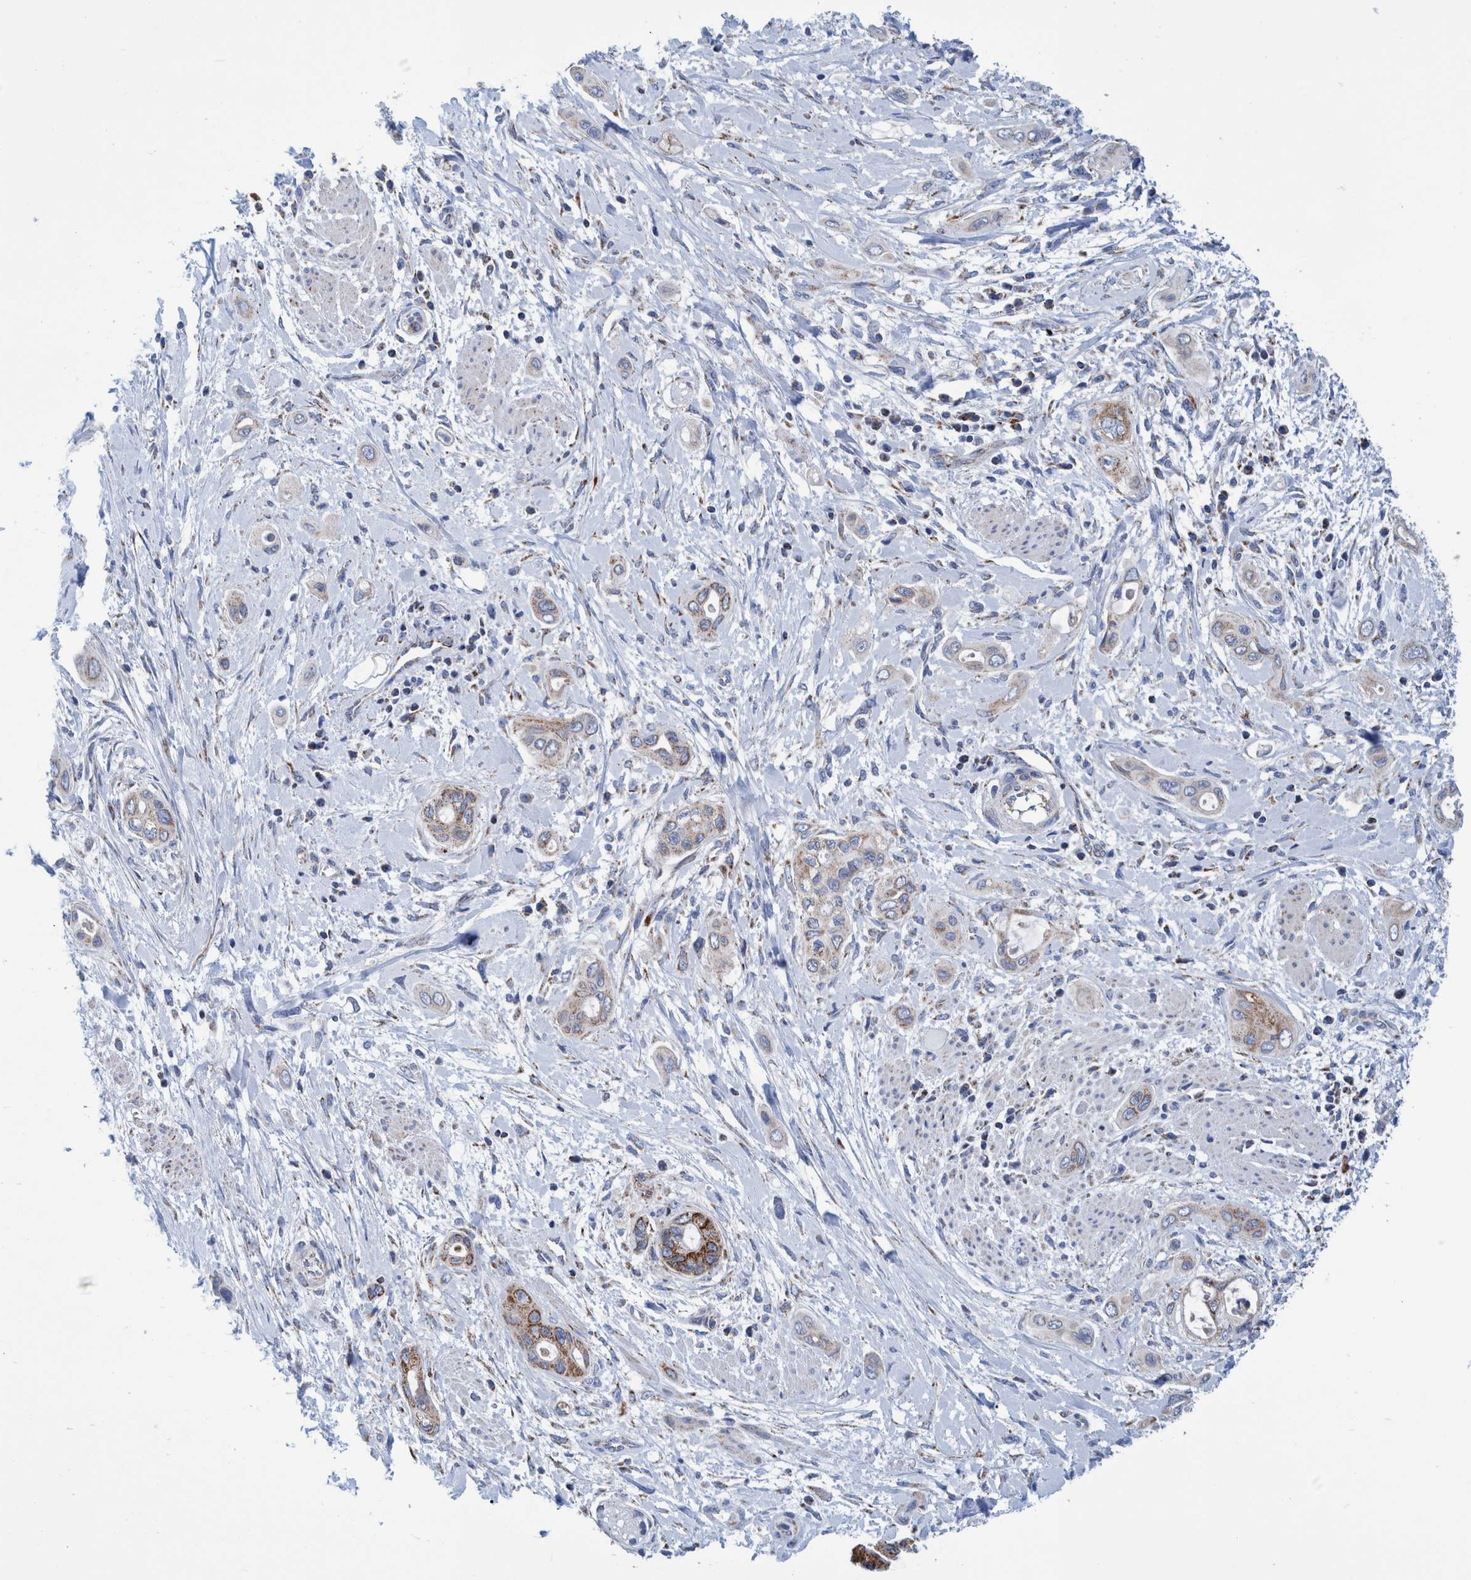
{"staining": {"intensity": "moderate", "quantity": "<25%", "location": "cytoplasmic/membranous"}, "tissue": "pancreatic cancer", "cell_type": "Tumor cells", "image_type": "cancer", "snomed": [{"axis": "morphology", "description": "Adenocarcinoma, NOS"}, {"axis": "topography", "description": "Pancreas"}], "caption": "Protein analysis of pancreatic cancer tissue reveals moderate cytoplasmic/membranous expression in approximately <25% of tumor cells.", "gene": "BZW2", "patient": {"sex": "male", "age": 59}}